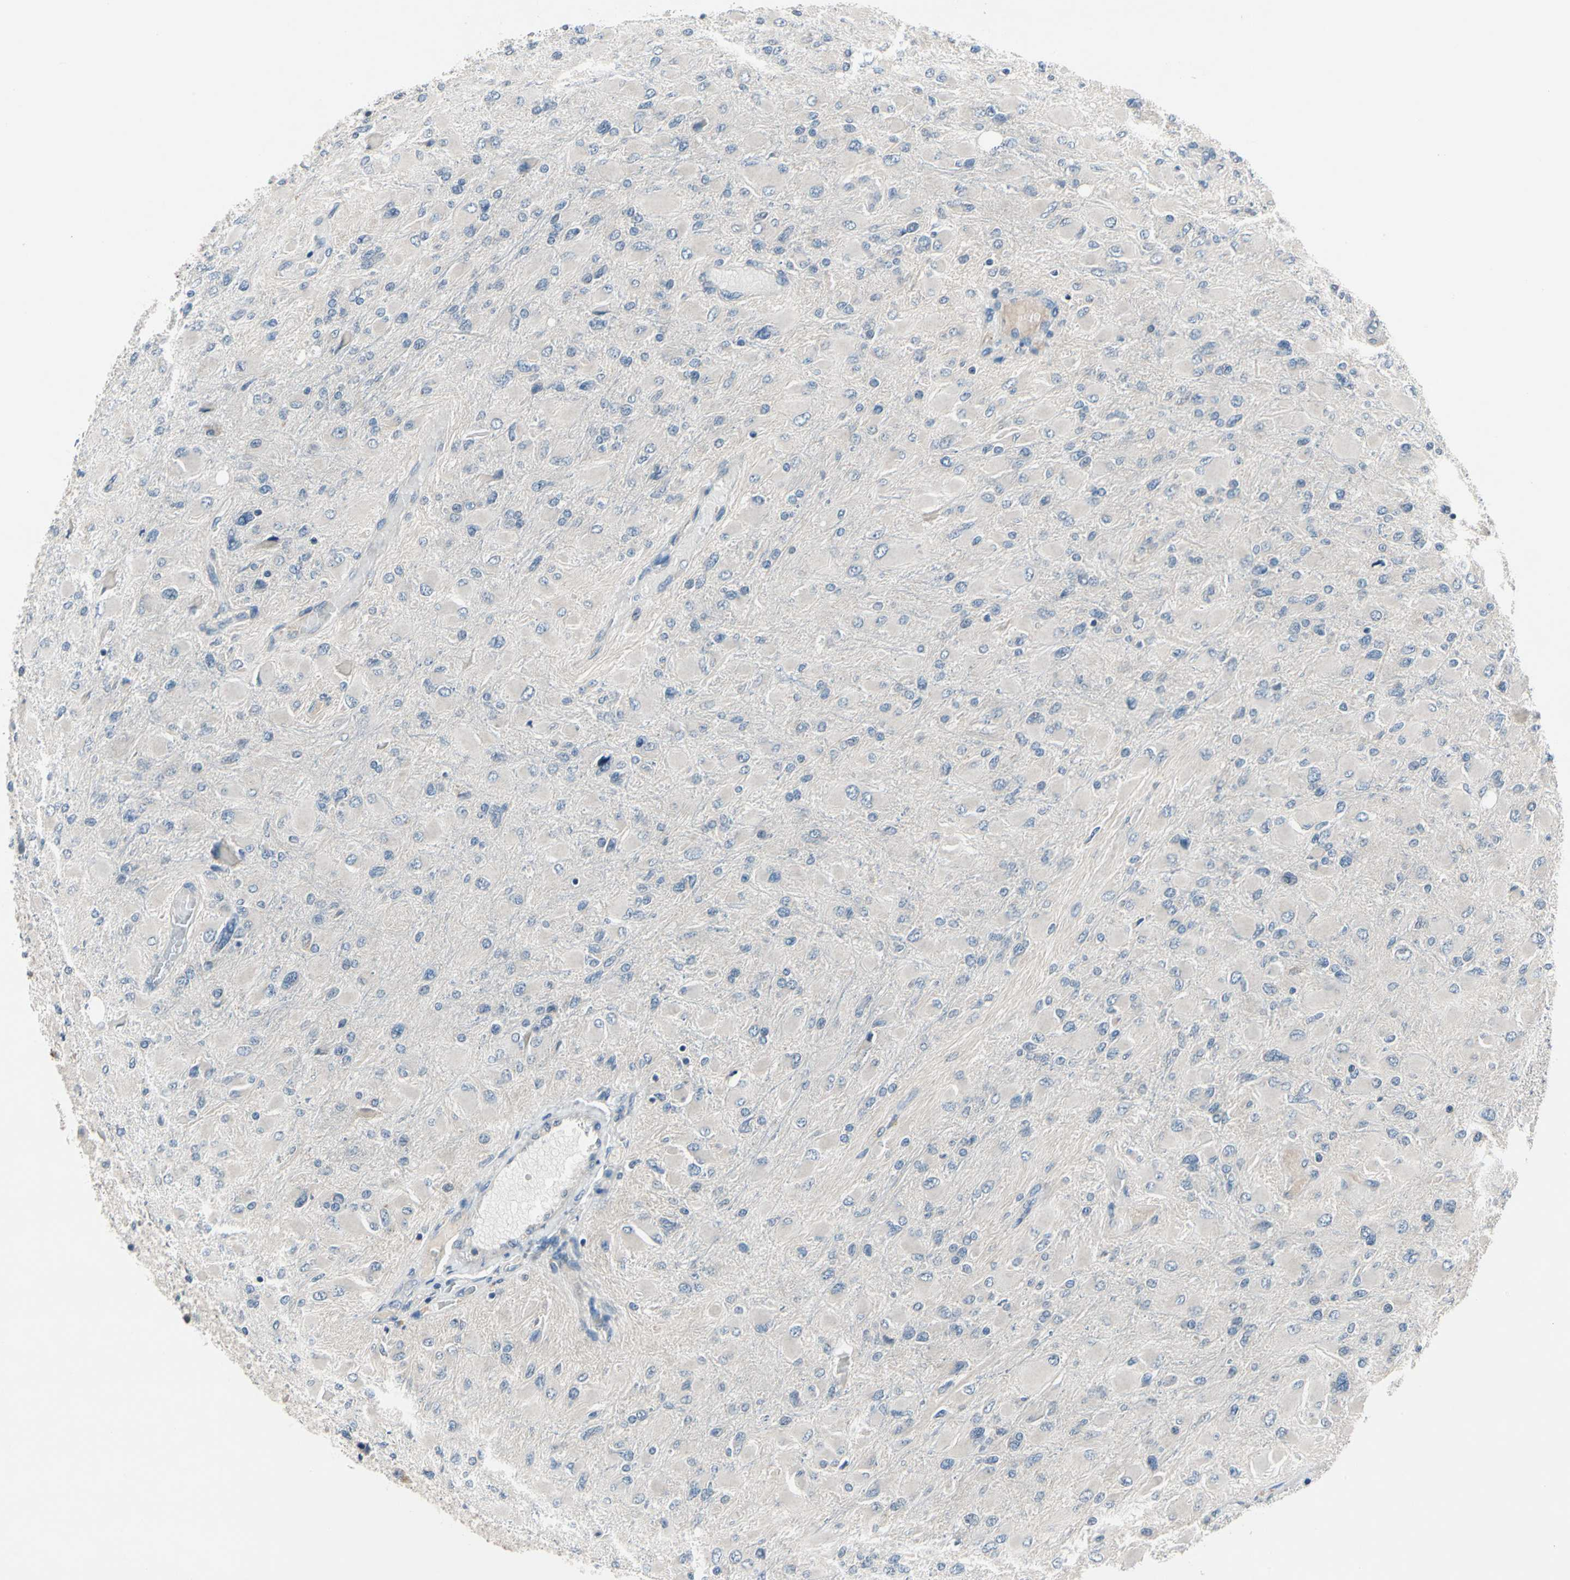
{"staining": {"intensity": "negative", "quantity": "none", "location": "none"}, "tissue": "glioma", "cell_type": "Tumor cells", "image_type": "cancer", "snomed": [{"axis": "morphology", "description": "Glioma, malignant, High grade"}, {"axis": "topography", "description": "Cerebral cortex"}], "caption": "Human glioma stained for a protein using immunohistochemistry shows no staining in tumor cells.", "gene": "SELENOK", "patient": {"sex": "female", "age": 36}}